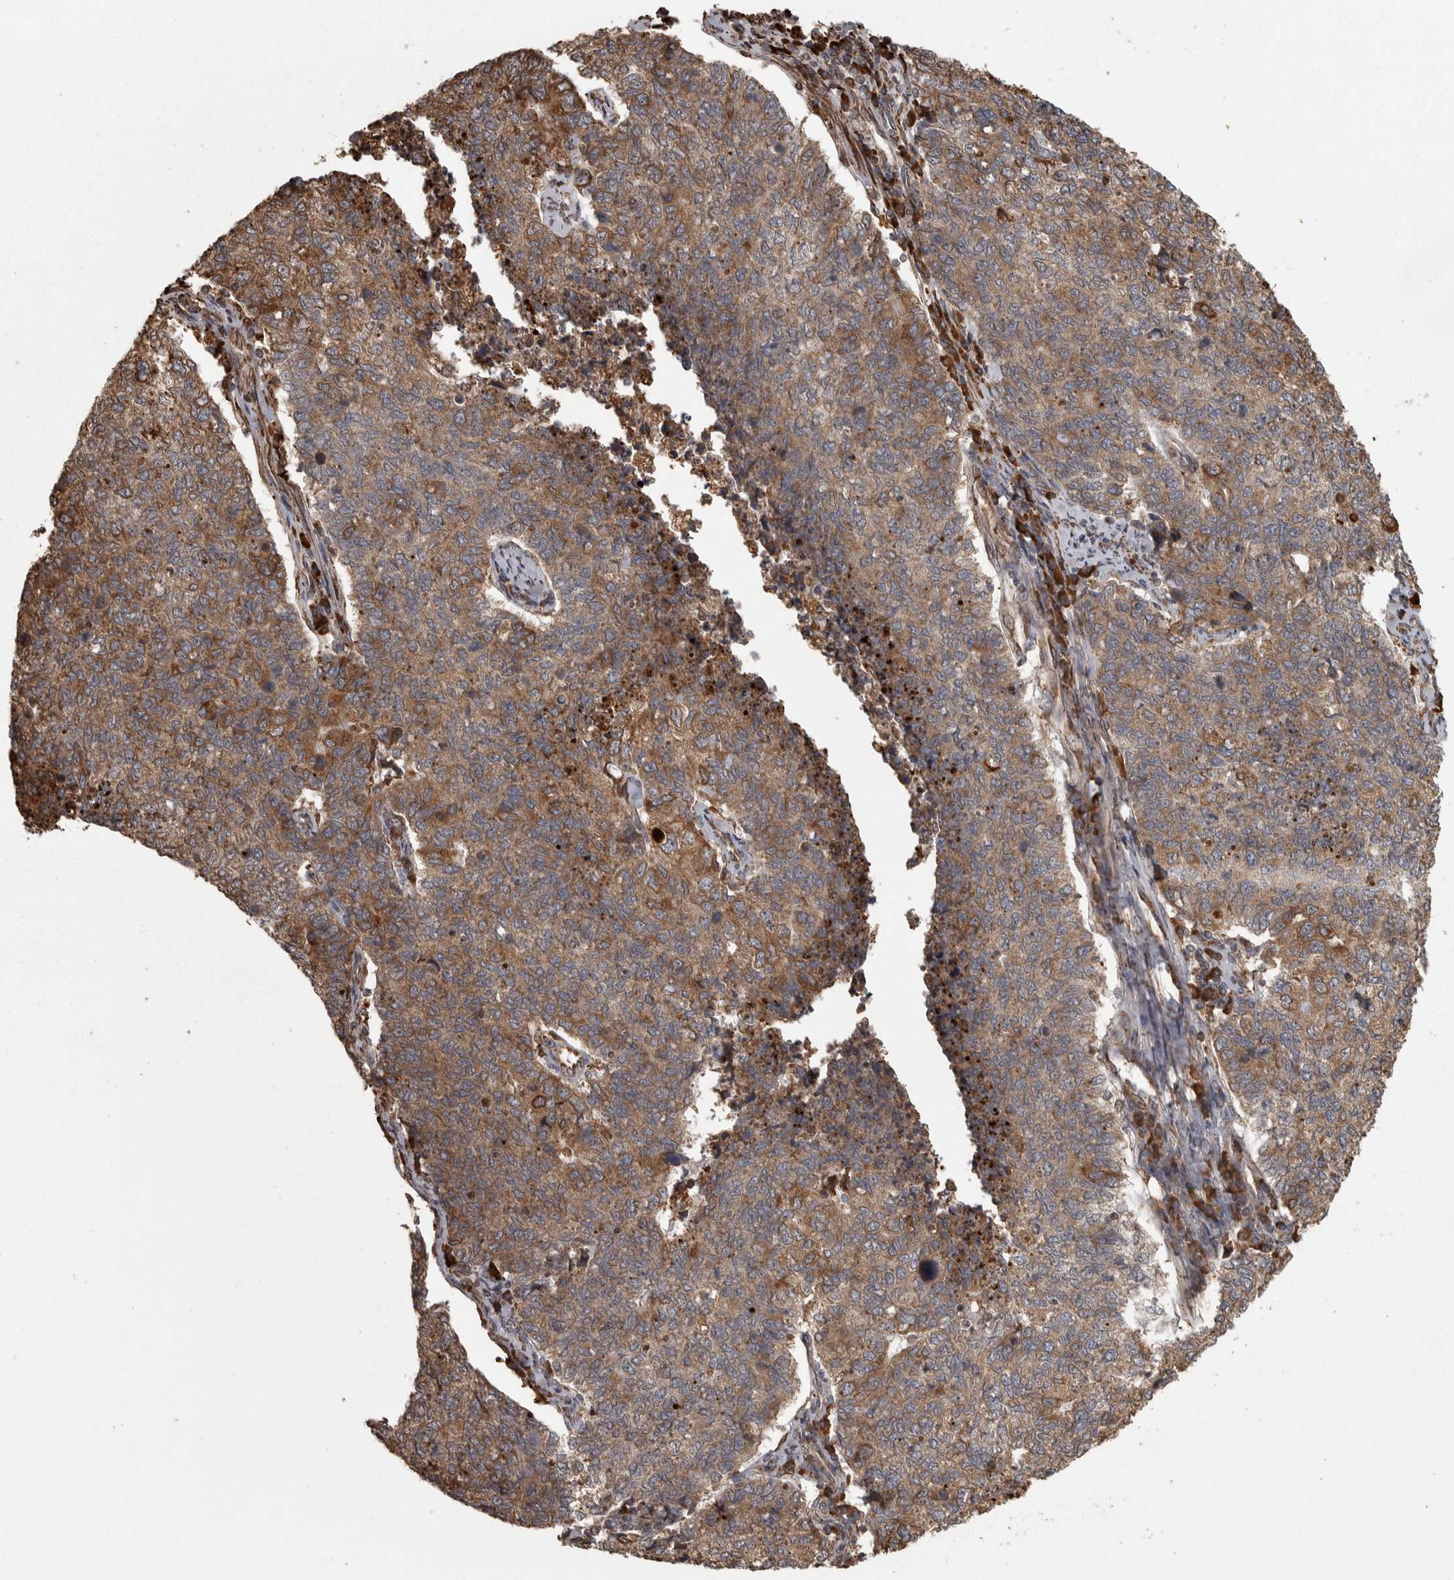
{"staining": {"intensity": "moderate", "quantity": ">75%", "location": "cytoplasmic/membranous"}, "tissue": "cervical cancer", "cell_type": "Tumor cells", "image_type": "cancer", "snomed": [{"axis": "morphology", "description": "Squamous cell carcinoma, NOS"}, {"axis": "topography", "description": "Cervix"}], "caption": "High-magnification brightfield microscopy of cervical cancer stained with DAB (brown) and counterstained with hematoxylin (blue). tumor cells exhibit moderate cytoplasmic/membranous positivity is seen in about>75% of cells. The protein of interest is shown in brown color, while the nuclei are stained blue.", "gene": "AGBL3", "patient": {"sex": "female", "age": 63}}